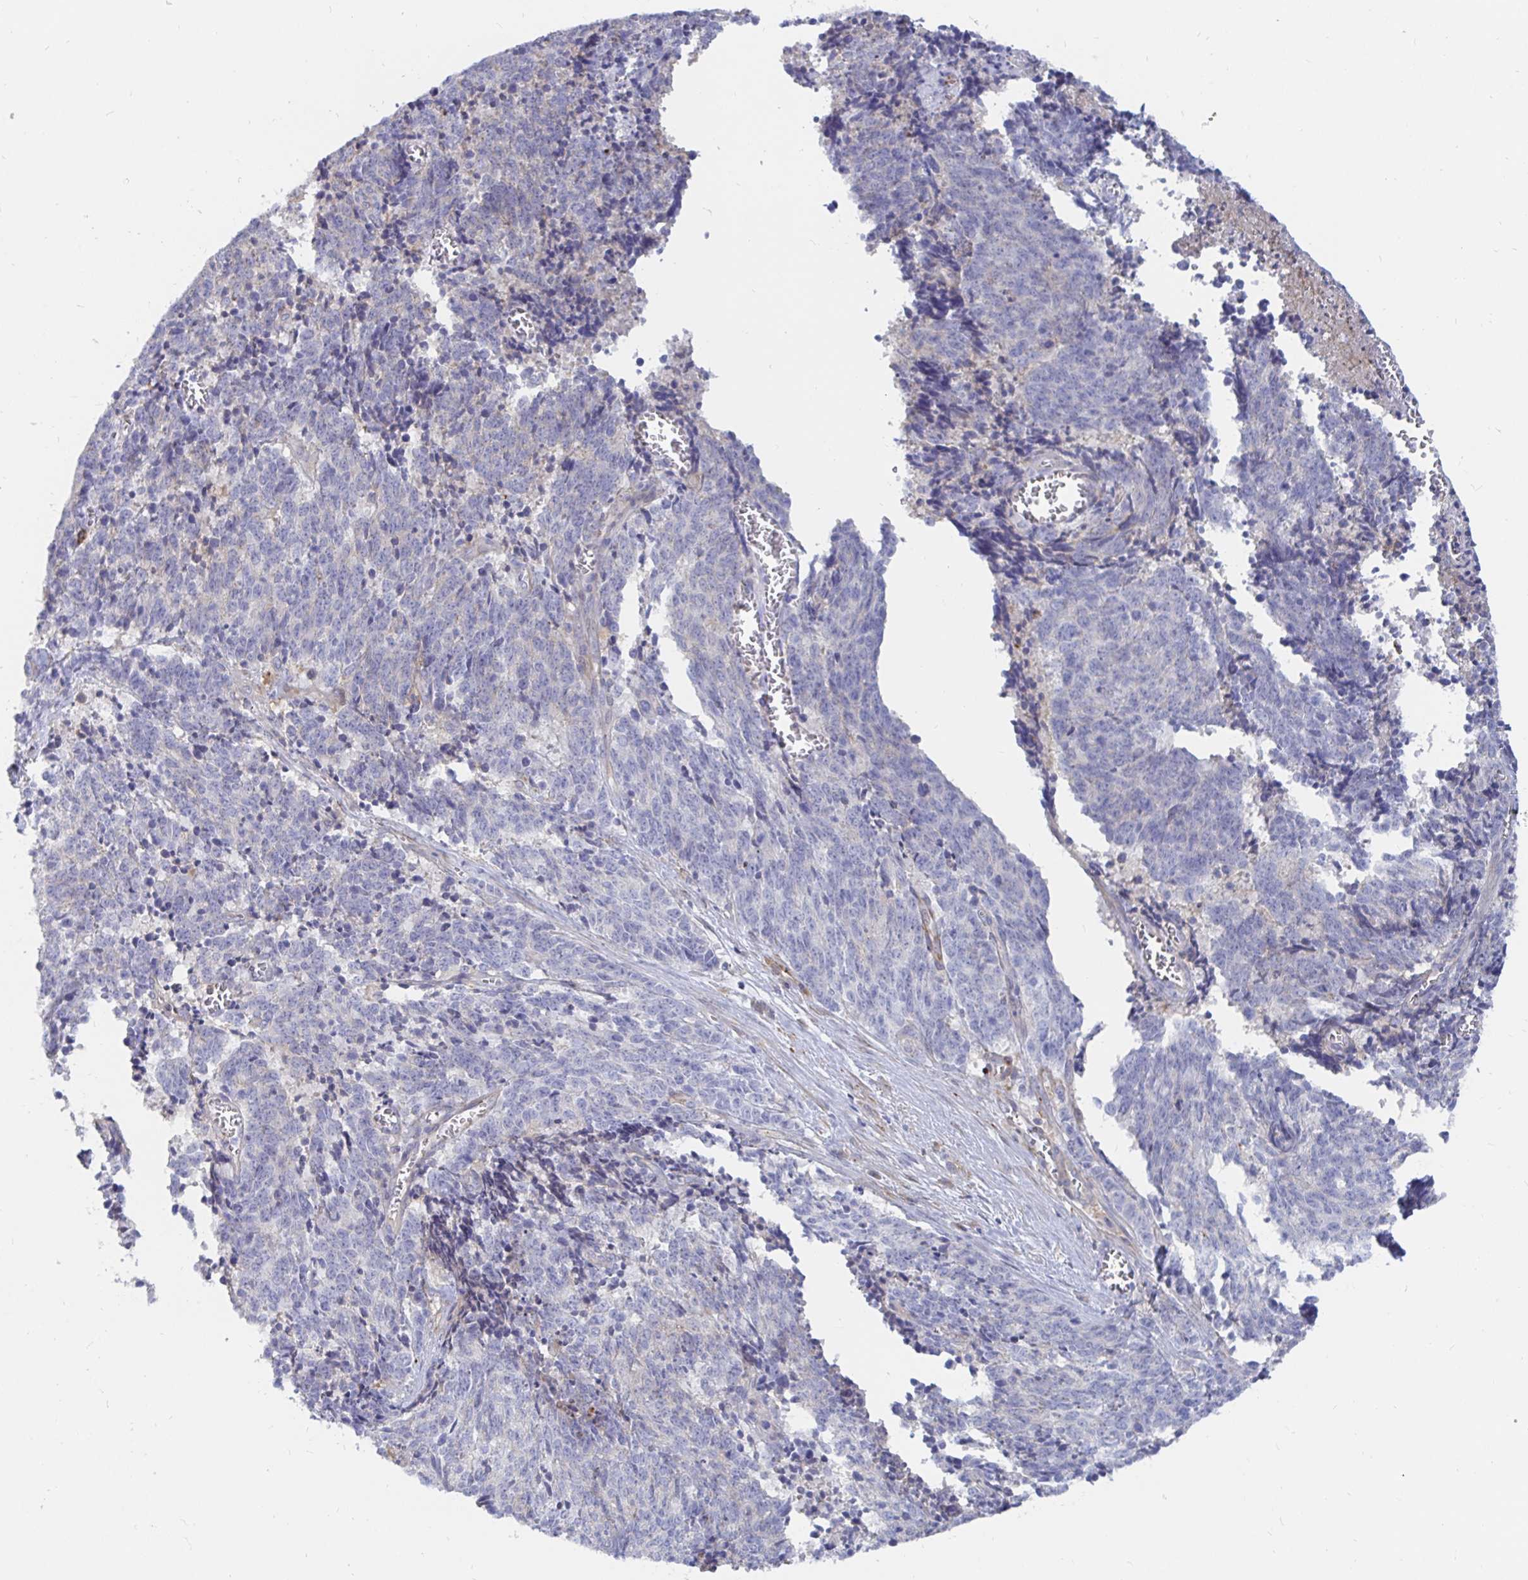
{"staining": {"intensity": "negative", "quantity": "none", "location": "none"}, "tissue": "cervical cancer", "cell_type": "Tumor cells", "image_type": "cancer", "snomed": [{"axis": "morphology", "description": "Squamous cell carcinoma, NOS"}, {"axis": "topography", "description": "Cervix"}], "caption": "Cervical squamous cell carcinoma was stained to show a protein in brown. There is no significant positivity in tumor cells.", "gene": "KCTD19", "patient": {"sex": "female", "age": 29}}